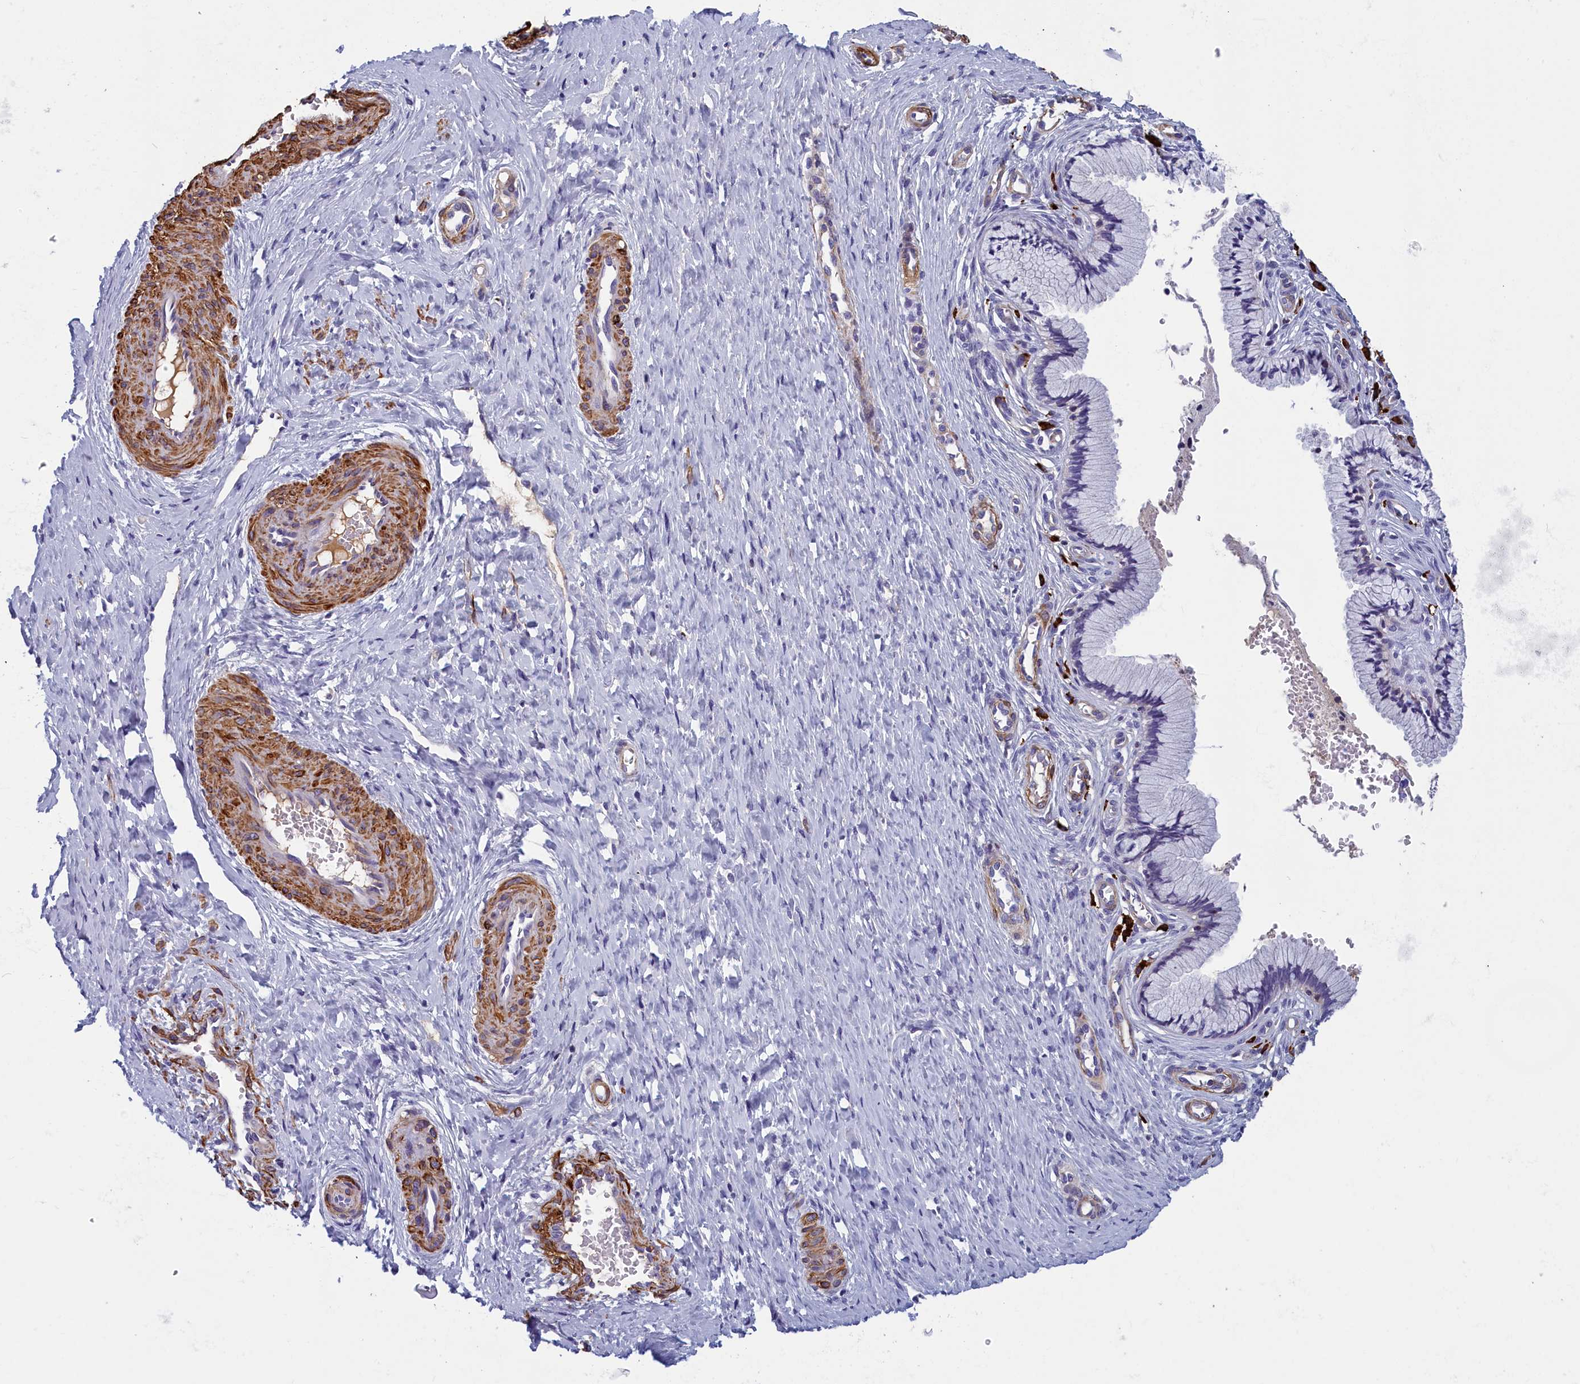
{"staining": {"intensity": "negative", "quantity": "none", "location": "none"}, "tissue": "cervix", "cell_type": "Glandular cells", "image_type": "normal", "snomed": [{"axis": "morphology", "description": "Normal tissue, NOS"}, {"axis": "topography", "description": "Cervix"}], "caption": "IHC of benign cervix demonstrates no staining in glandular cells.", "gene": "BCL2L13", "patient": {"sex": "female", "age": 36}}